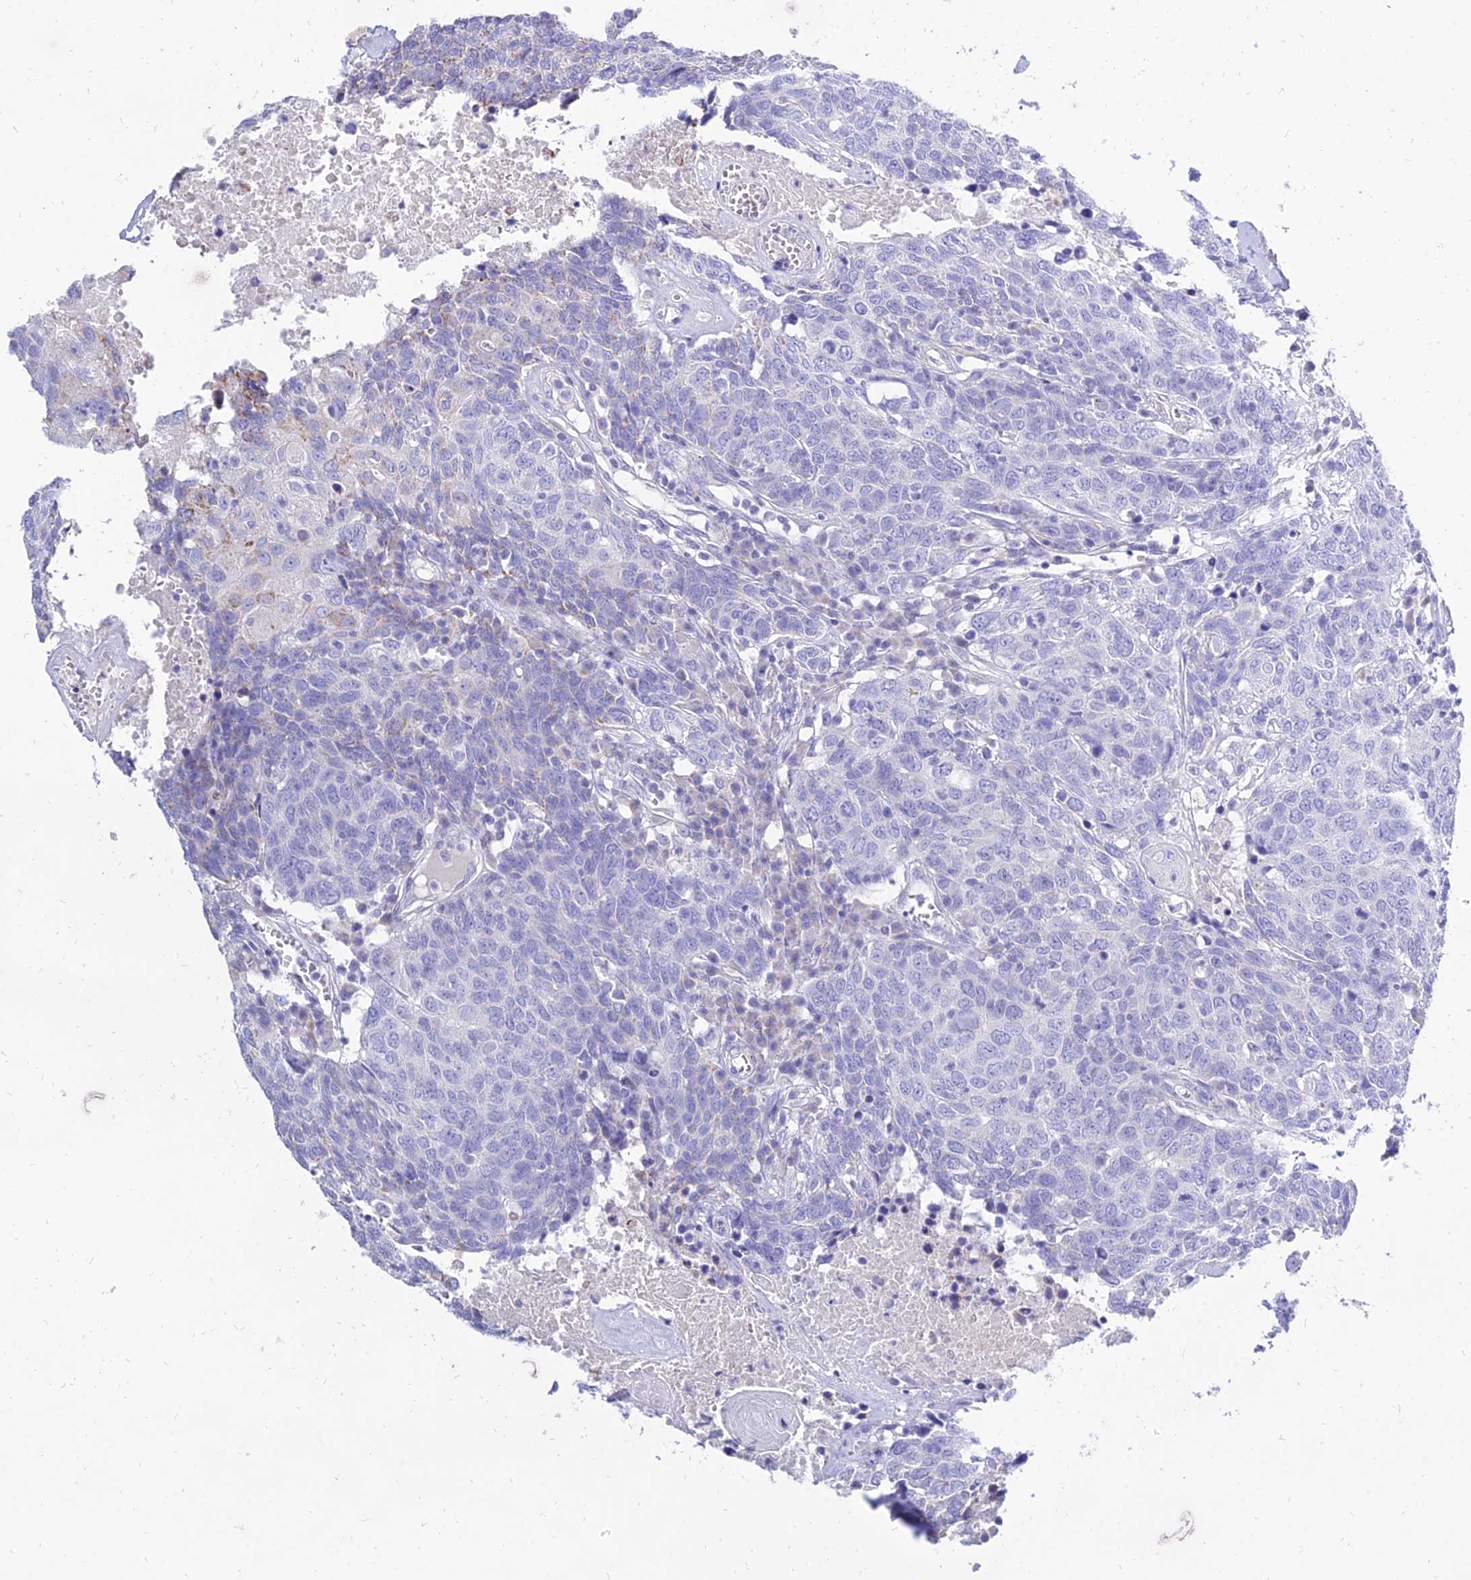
{"staining": {"intensity": "negative", "quantity": "none", "location": "none"}, "tissue": "head and neck cancer", "cell_type": "Tumor cells", "image_type": "cancer", "snomed": [{"axis": "morphology", "description": "Squamous cell carcinoma, NOS"}, {"axis": "topography", "description": "Head-Neck"}], "caption": "DAB (3,3'-diaminobenzidine) immunohistochemical staining of squamous cell carcinoma (head and neck) displays no significant staining in tumor cells.", "gene": "PKN3", "patient": {"sex": "male", "age": 66}}